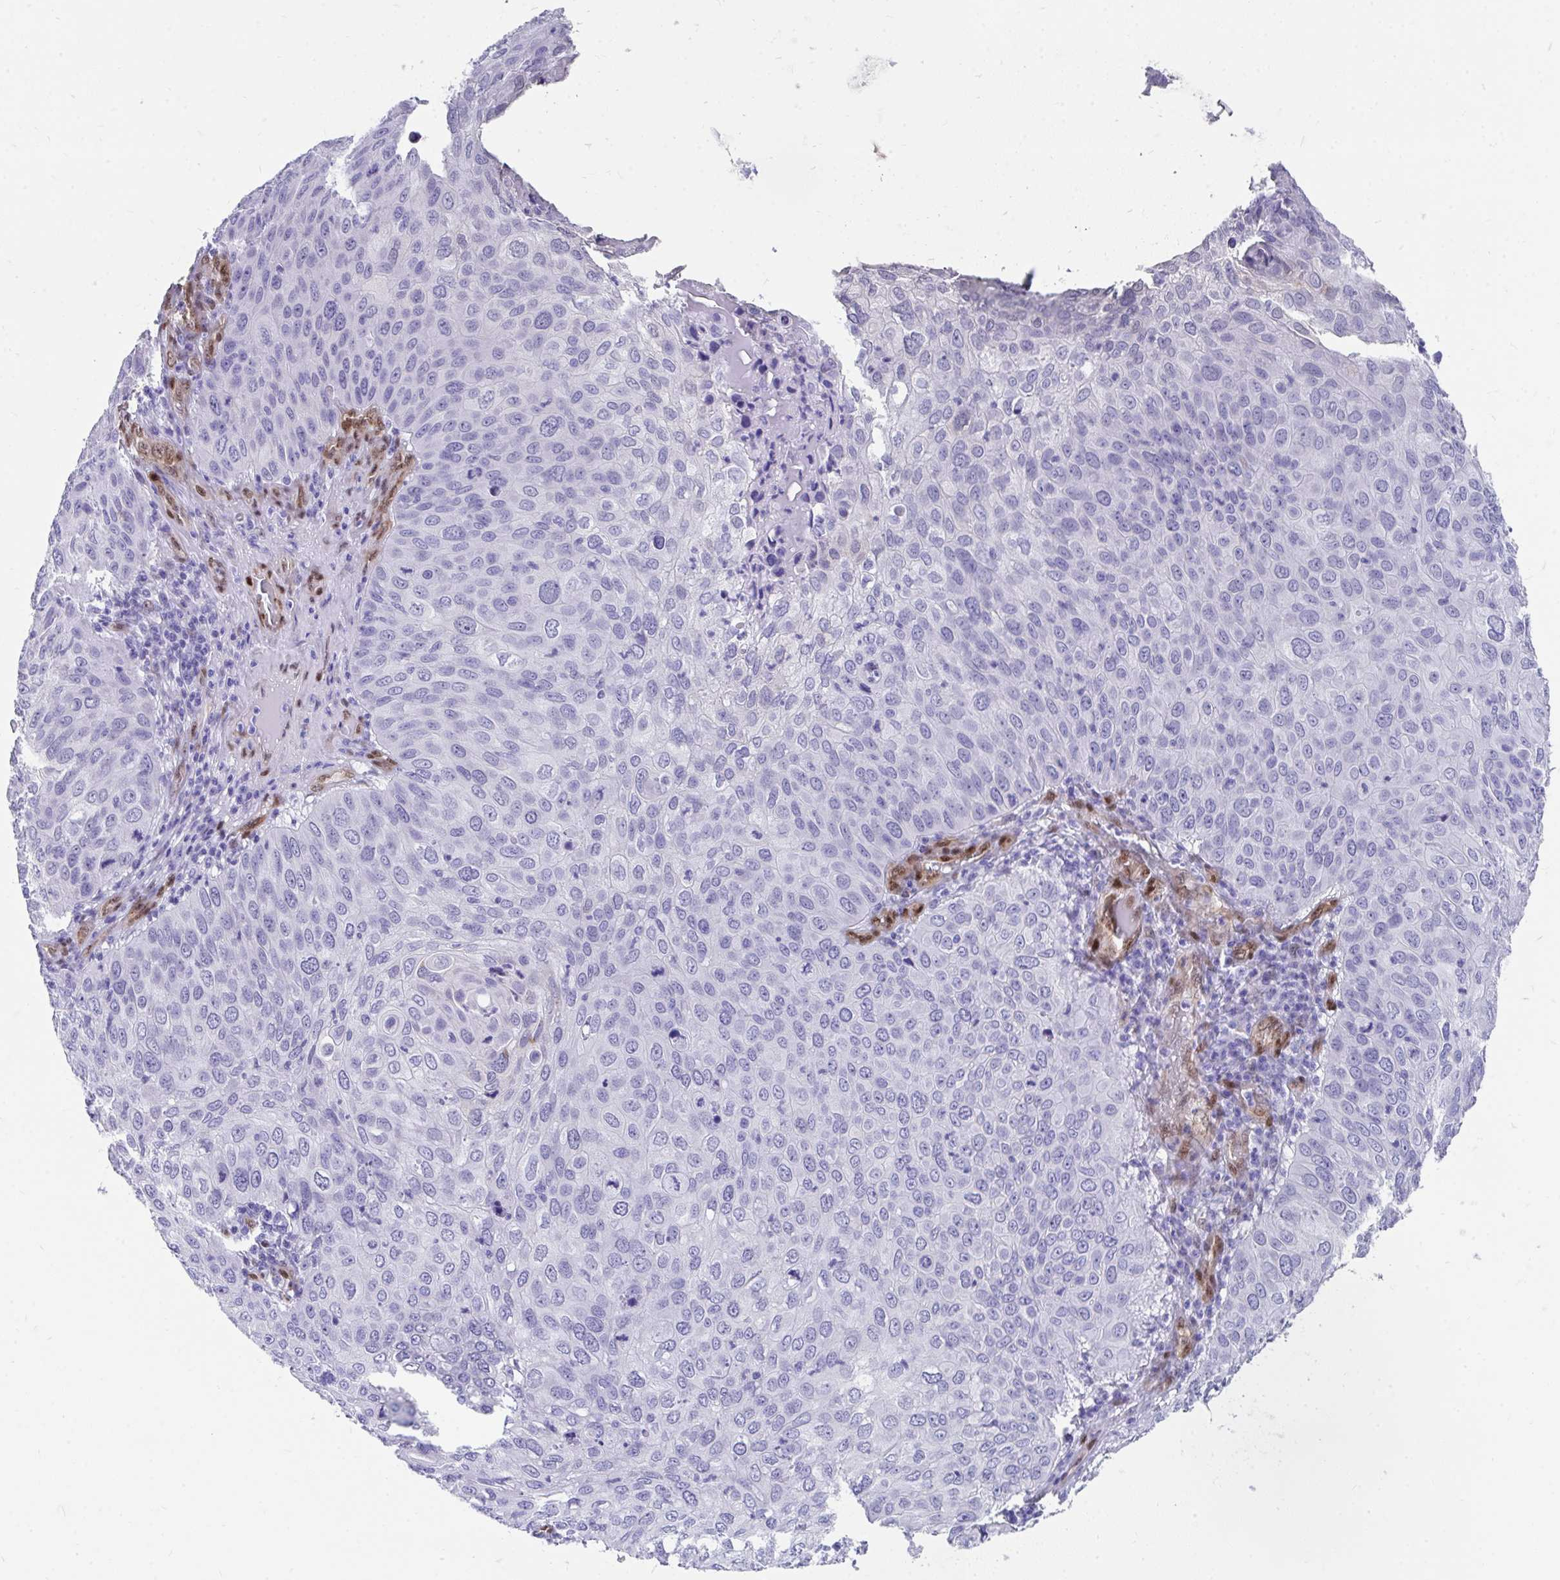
{"staining": {"intensity": "negative", "quantity": "none", "location": "none"}, "tissue": "skin cancer", "cell_type": "Tumor cells", "image_type": "cancer", "snomed": [{"axis": "morphology", "description": "Squamous cell carcinoma, NOS"}, {"axis": "topography", "description": "Skin"}], "caption": "Immunohistochemistry (IHC) photomicrograph of neoplastic tissue: squamous cell carcinoma (skin) stained with DAB displays no significant protein positivity in tumor cells.", "gene": "RBPMS", "patient": {"sex": "male", "age": 87}}